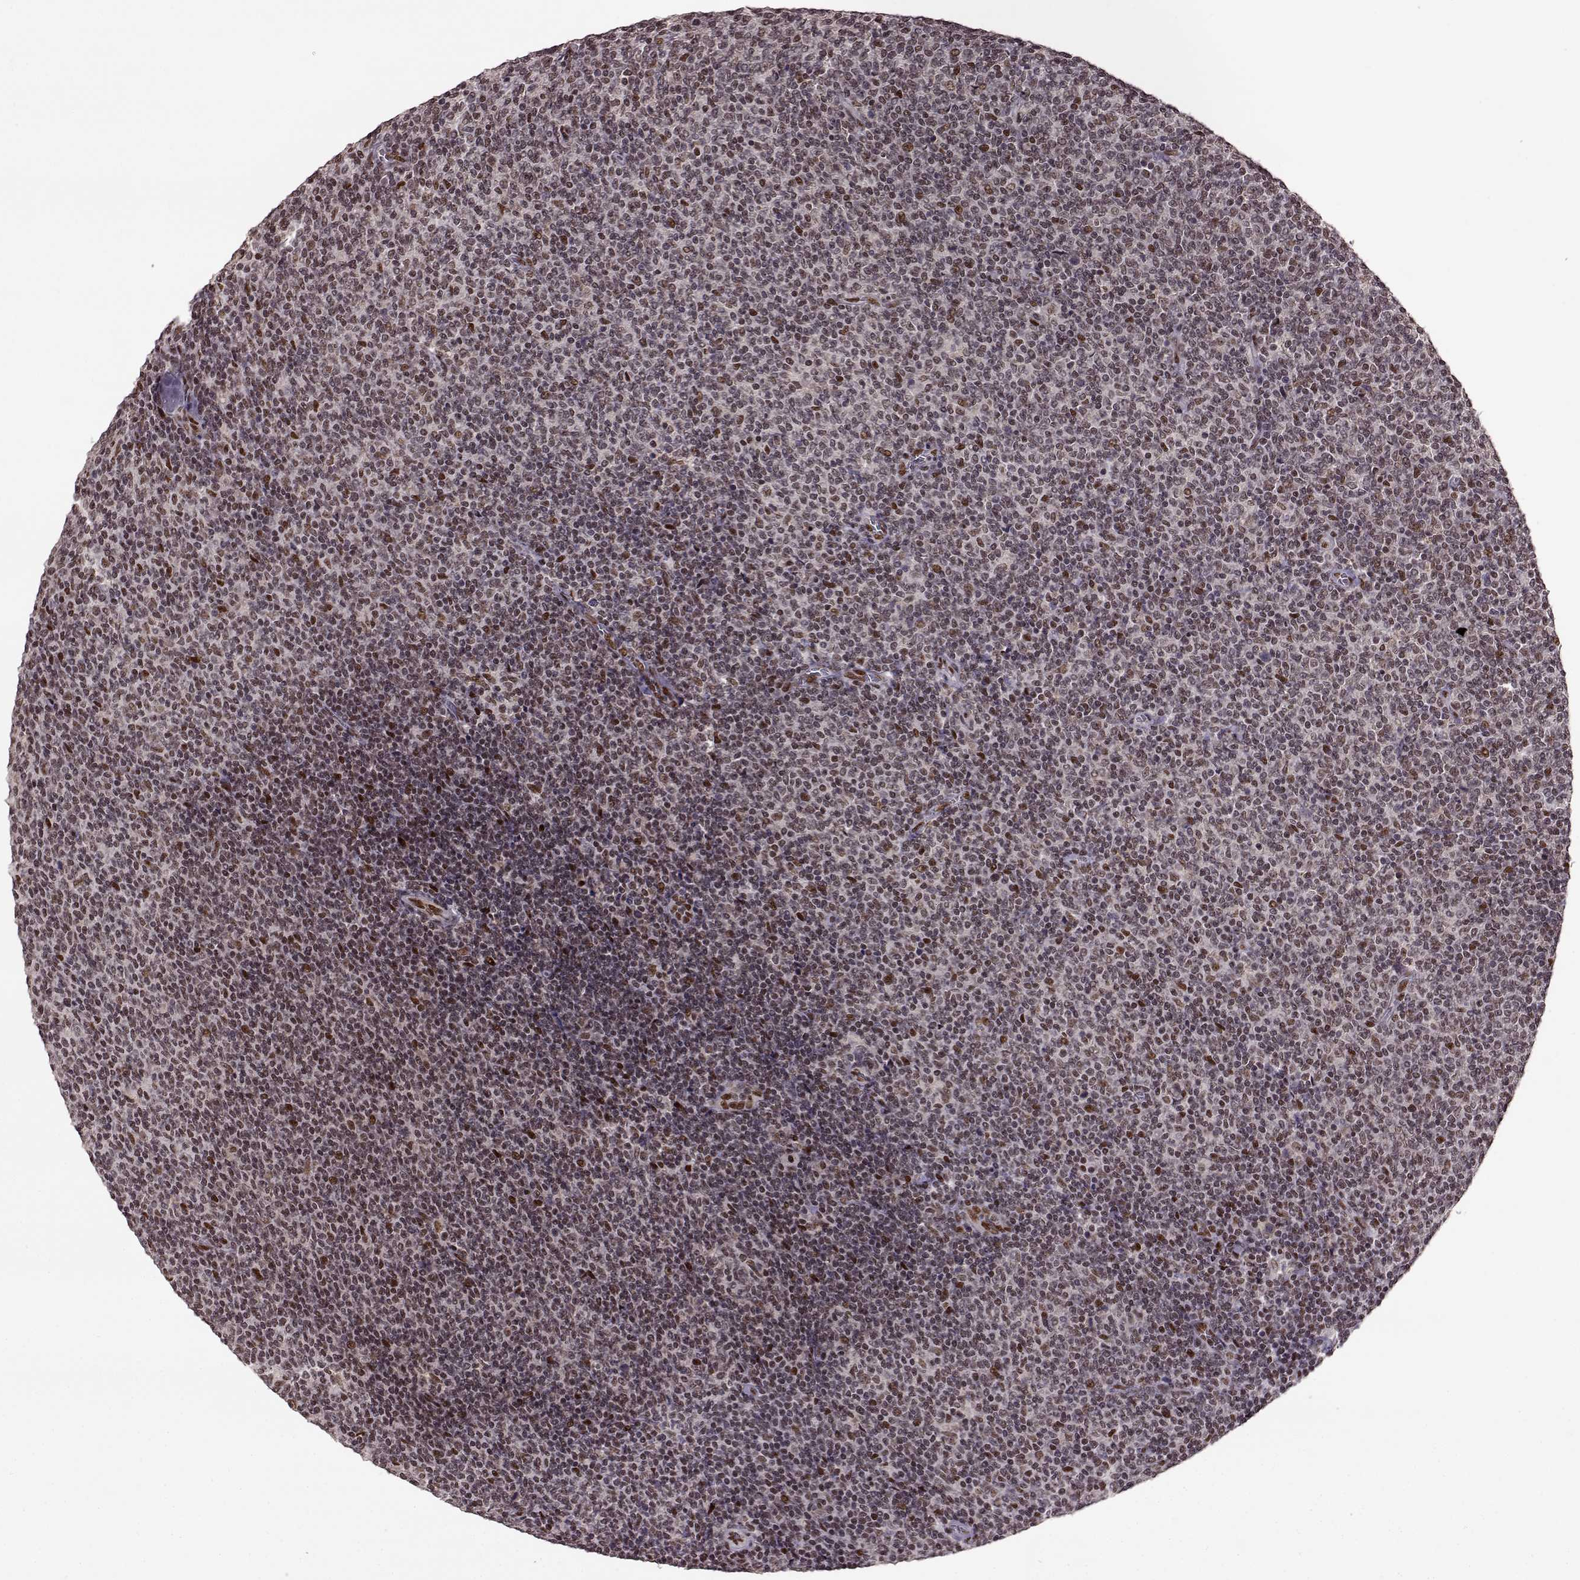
{"staining": {"intensity": "weak", "quantity": ">75%", "location": "nuclear"}, "tissue": "lymphoma", "cell_type": "Tumor cells", "image_type": "cancer", "snomed": [{"axis": "morphology", "description": "Malignant lymphoma, non-Hodgkin's type, Low grade"}, {"axis": "topography", "description": "Lymph node"}], "caption": "Protein expression analysis of human lymphoma reveals weak nuclear positivity in approximately >75% of tumor cells. The protein of interest is shown in brown color, while the nuclei are stained blue.", "gene": "FTO", "patient": {"sex": "male", "age": 52}}